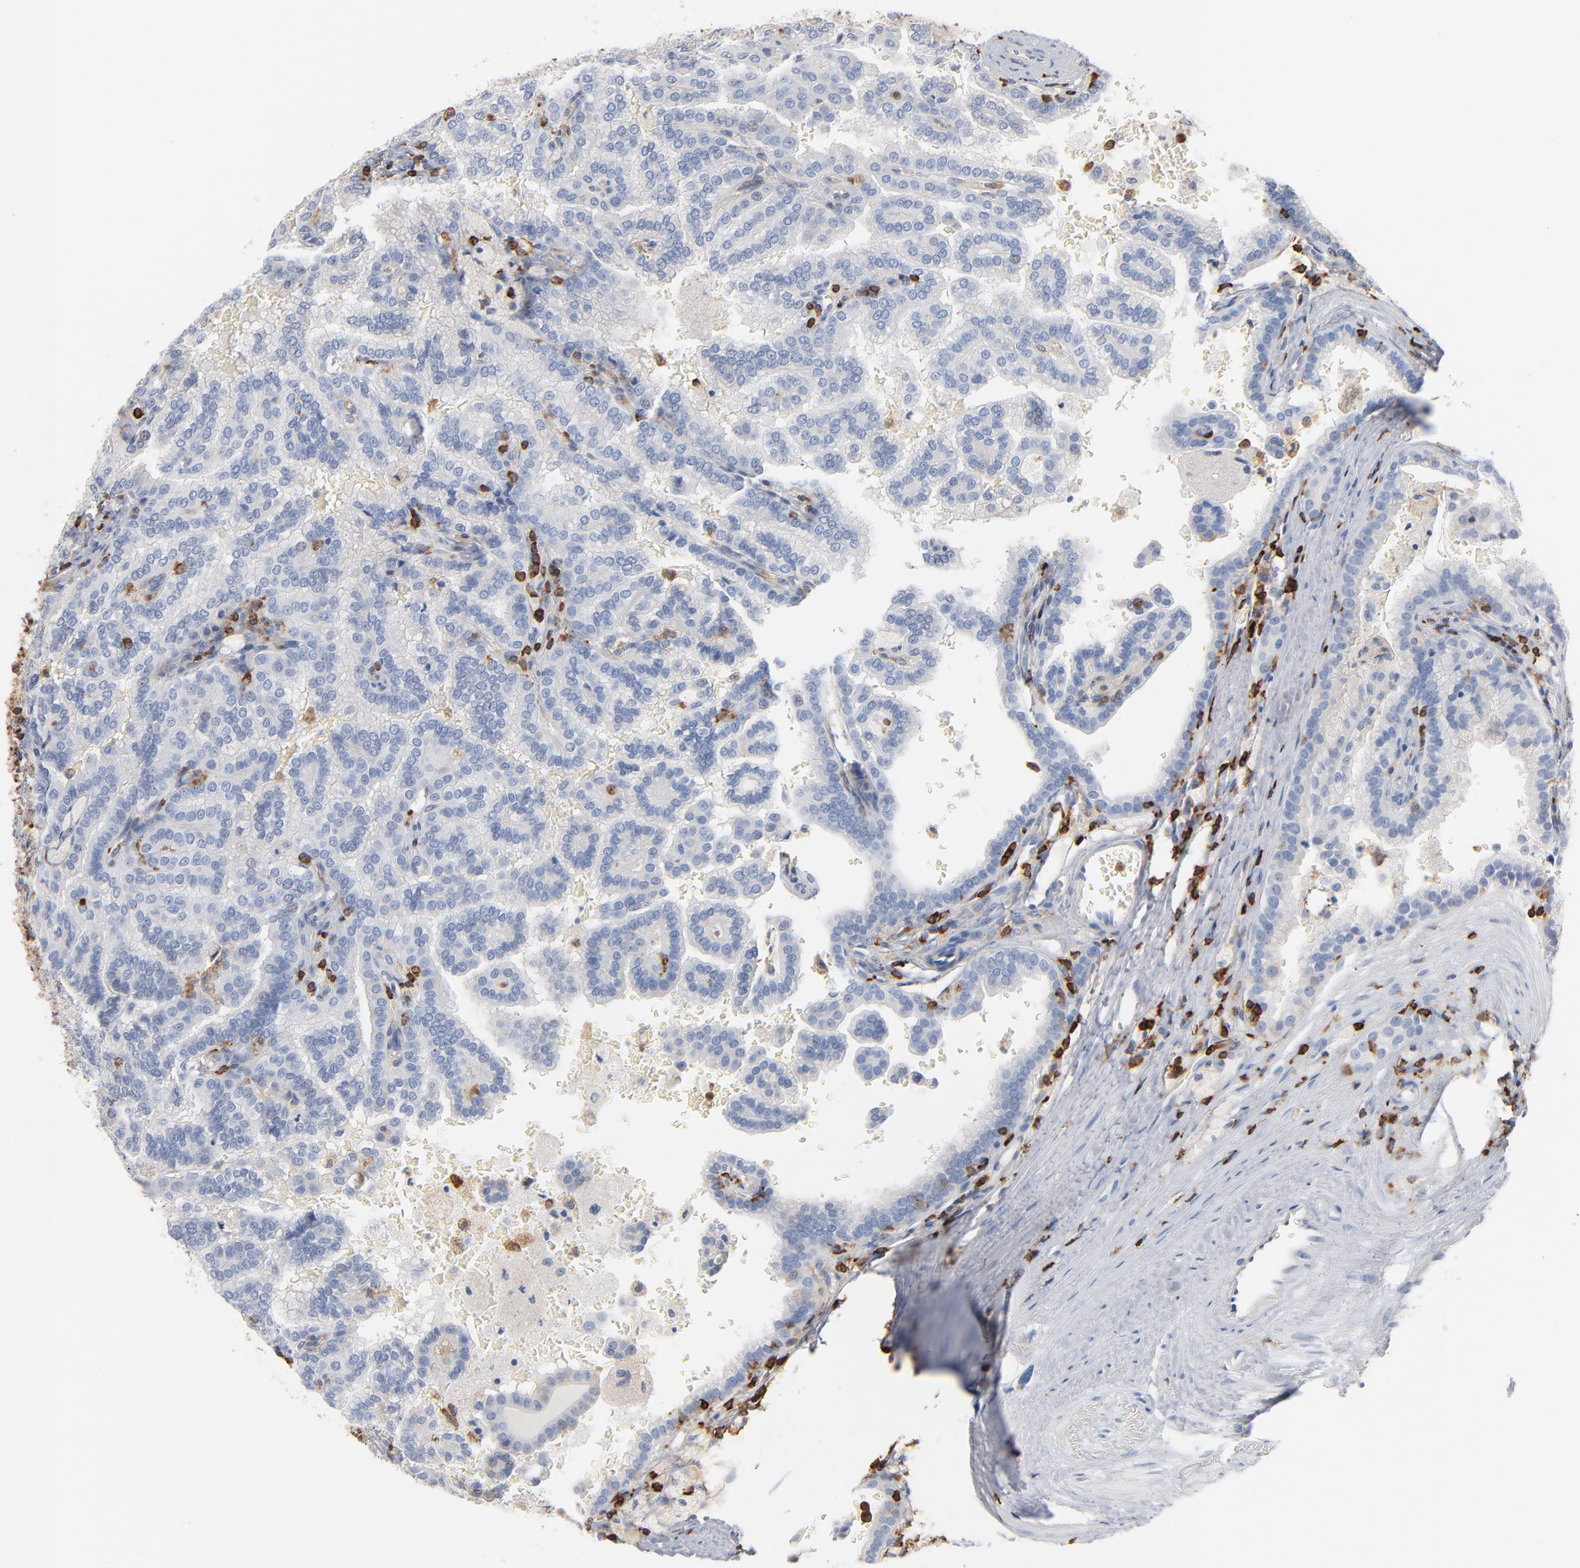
{"staining": {"intensity": "negative", "quantity": "none", "location": "none"}, "tissue": "renal cancer", "cell_type": "Tumor cells", "image_type": "cancer", "snomed": [{"axis": "morphology", "description": "Adenocarcinoma, NOS"}, {"axis": "topography", "description": "Kidney"}], "caption": "IHC of human renal adenocarcinoma reveals no staining in tumor cells. (DAB (3,3'-diaminobenzidine) IHC, high magnification).", "gene": "SH3KBP1", "patient": {"sex": "male", "age": 61}}